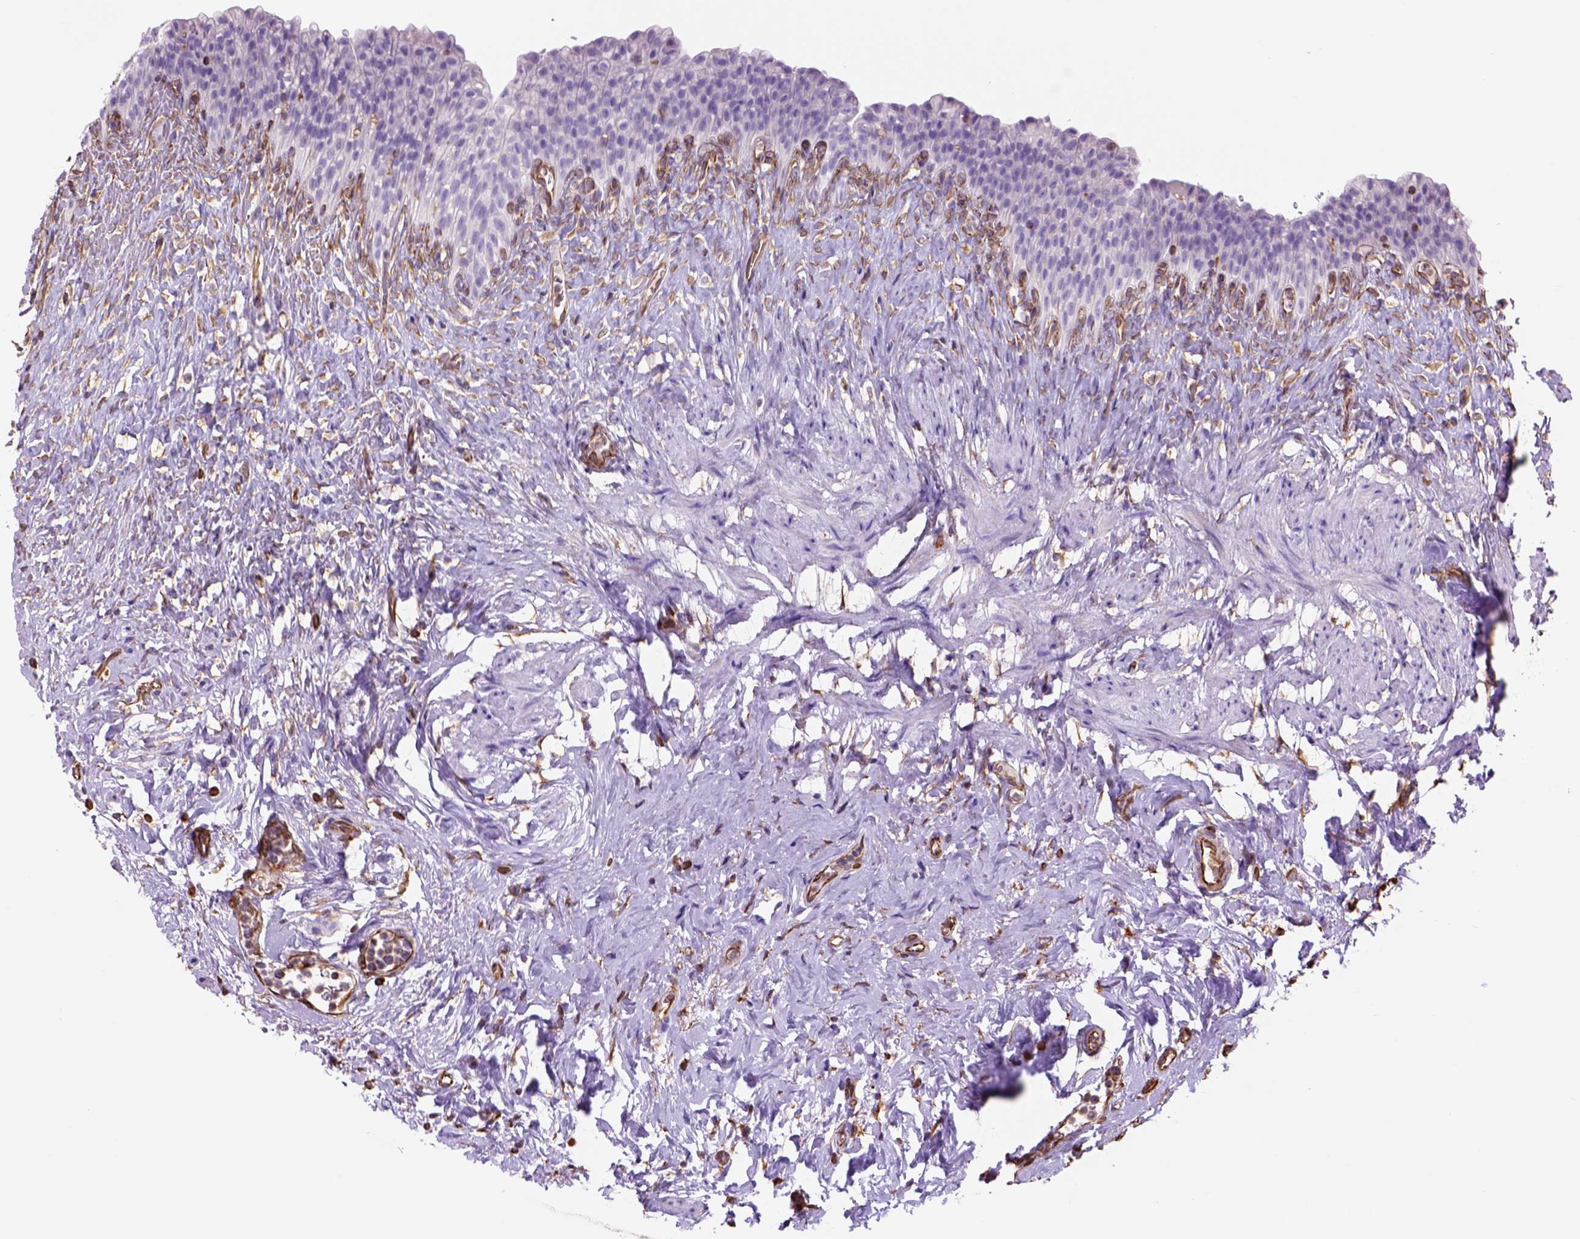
{"staining": {"intensity": "negative", "quantity": "none", "location": "none"}, "tissue": "urinary bladder", "cell_type": "Urothelial cells", "image_type": "normal", "snomed": [{"axis": "morphology", "description": "Normal tissue, NOS"}, {"axis": "topography", "description": "Urinary bladder"}, {"axis": "topography", "description": "Prostate"}], "caption": "IHC of normal human urinary bladder displays no staining in urothelial cells.", "gene": "ZZZ3", "patient": {"sex": "male", "age": 76}}